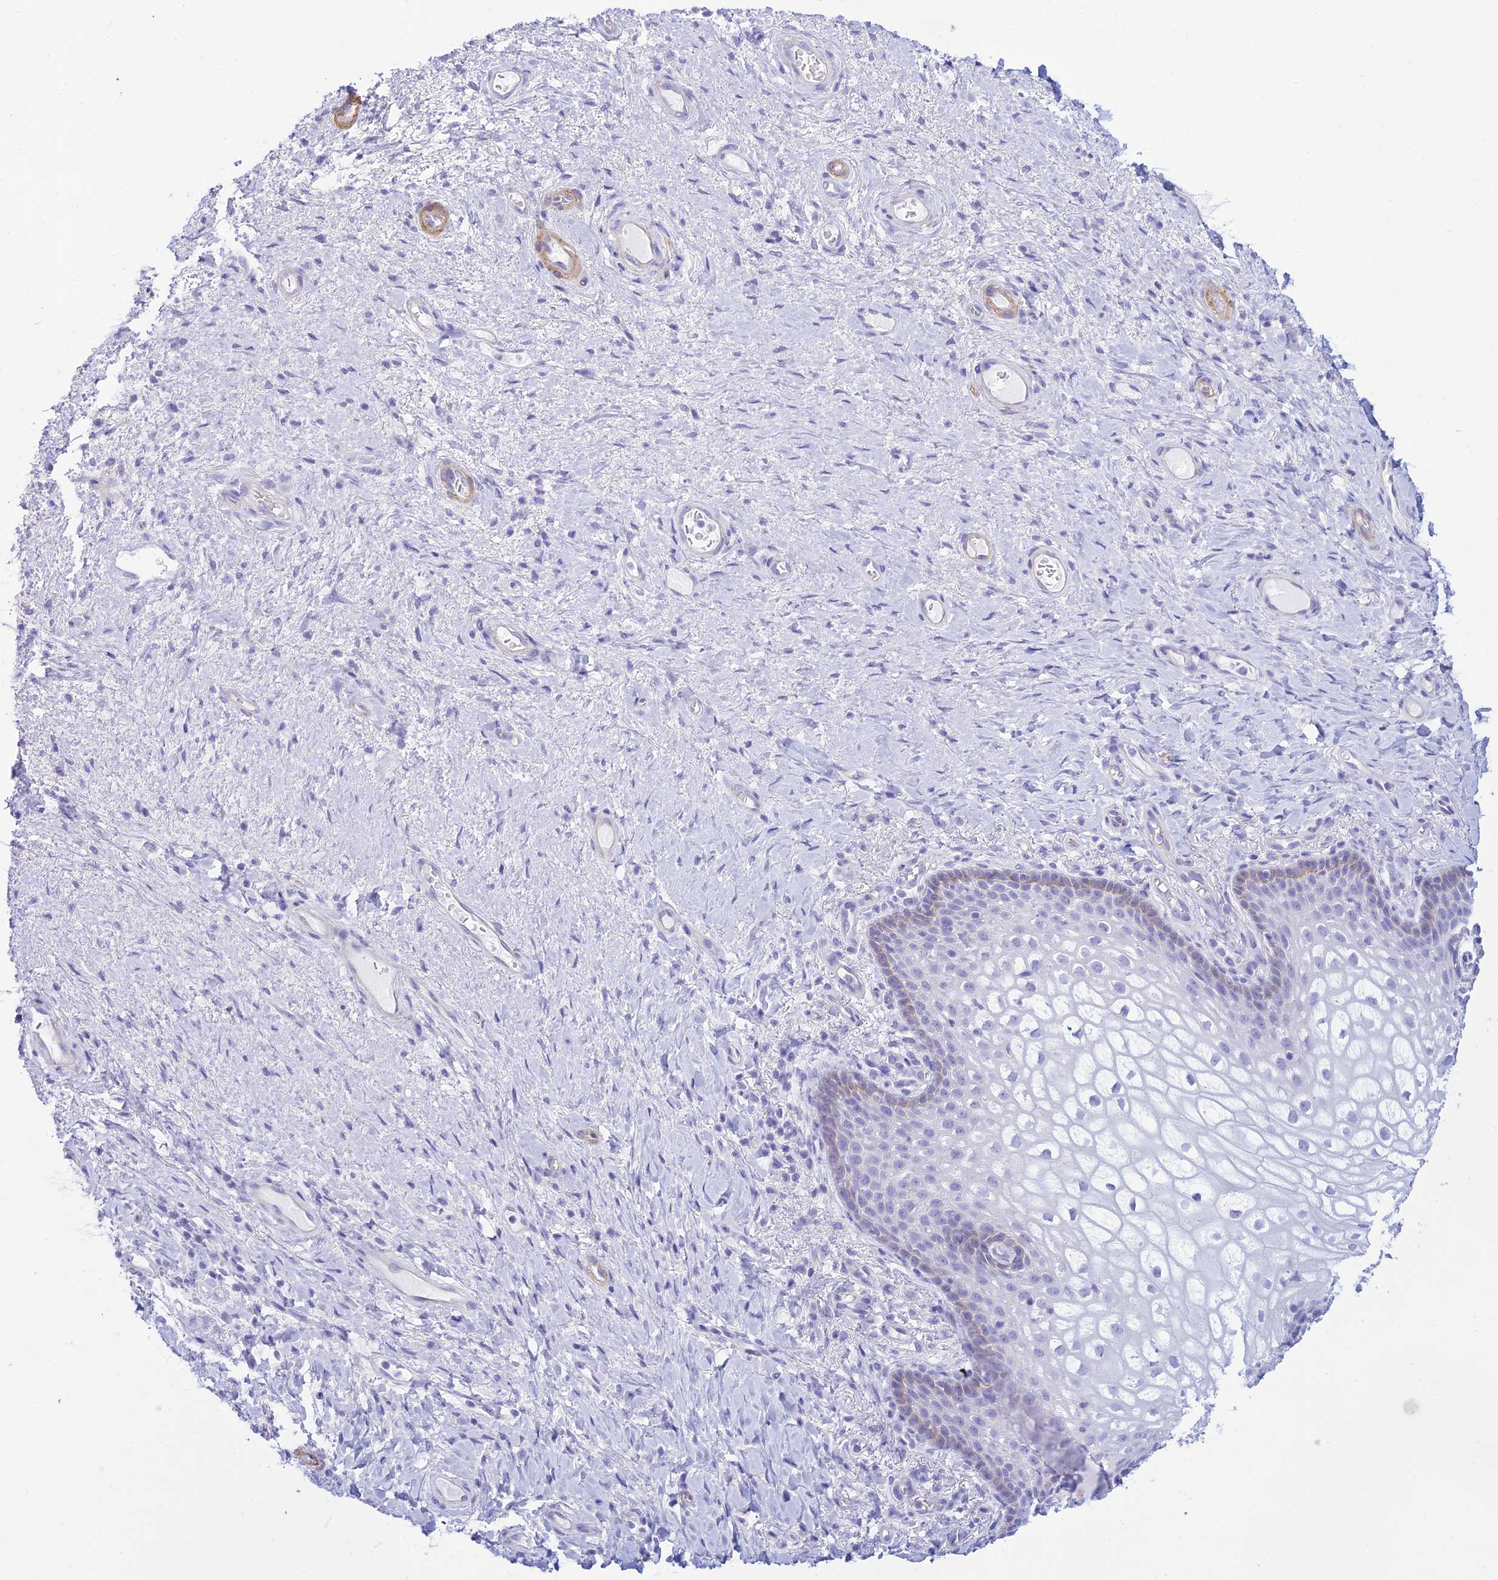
{"staining": {"intensity": "negative", "quantity": "none", "location": "none"}, "tissue": "vagina", "cell_type": "Squamous epithelial cells", "image_type": "normal", "snomed": [{"axis": "morphology", "description": "Normal tissue, NOS"}, {"axis": "topography", "description": "Vagina"}], "caption": "A high-resolution photomicrograph shows immunohistochemistry staining of normal vagina, which shows no significant expression in squamous epithelial cells. Nuclei are stained in blue.", "gene": "FBXW4", "patient": {"sex": "female", "age": 60}}